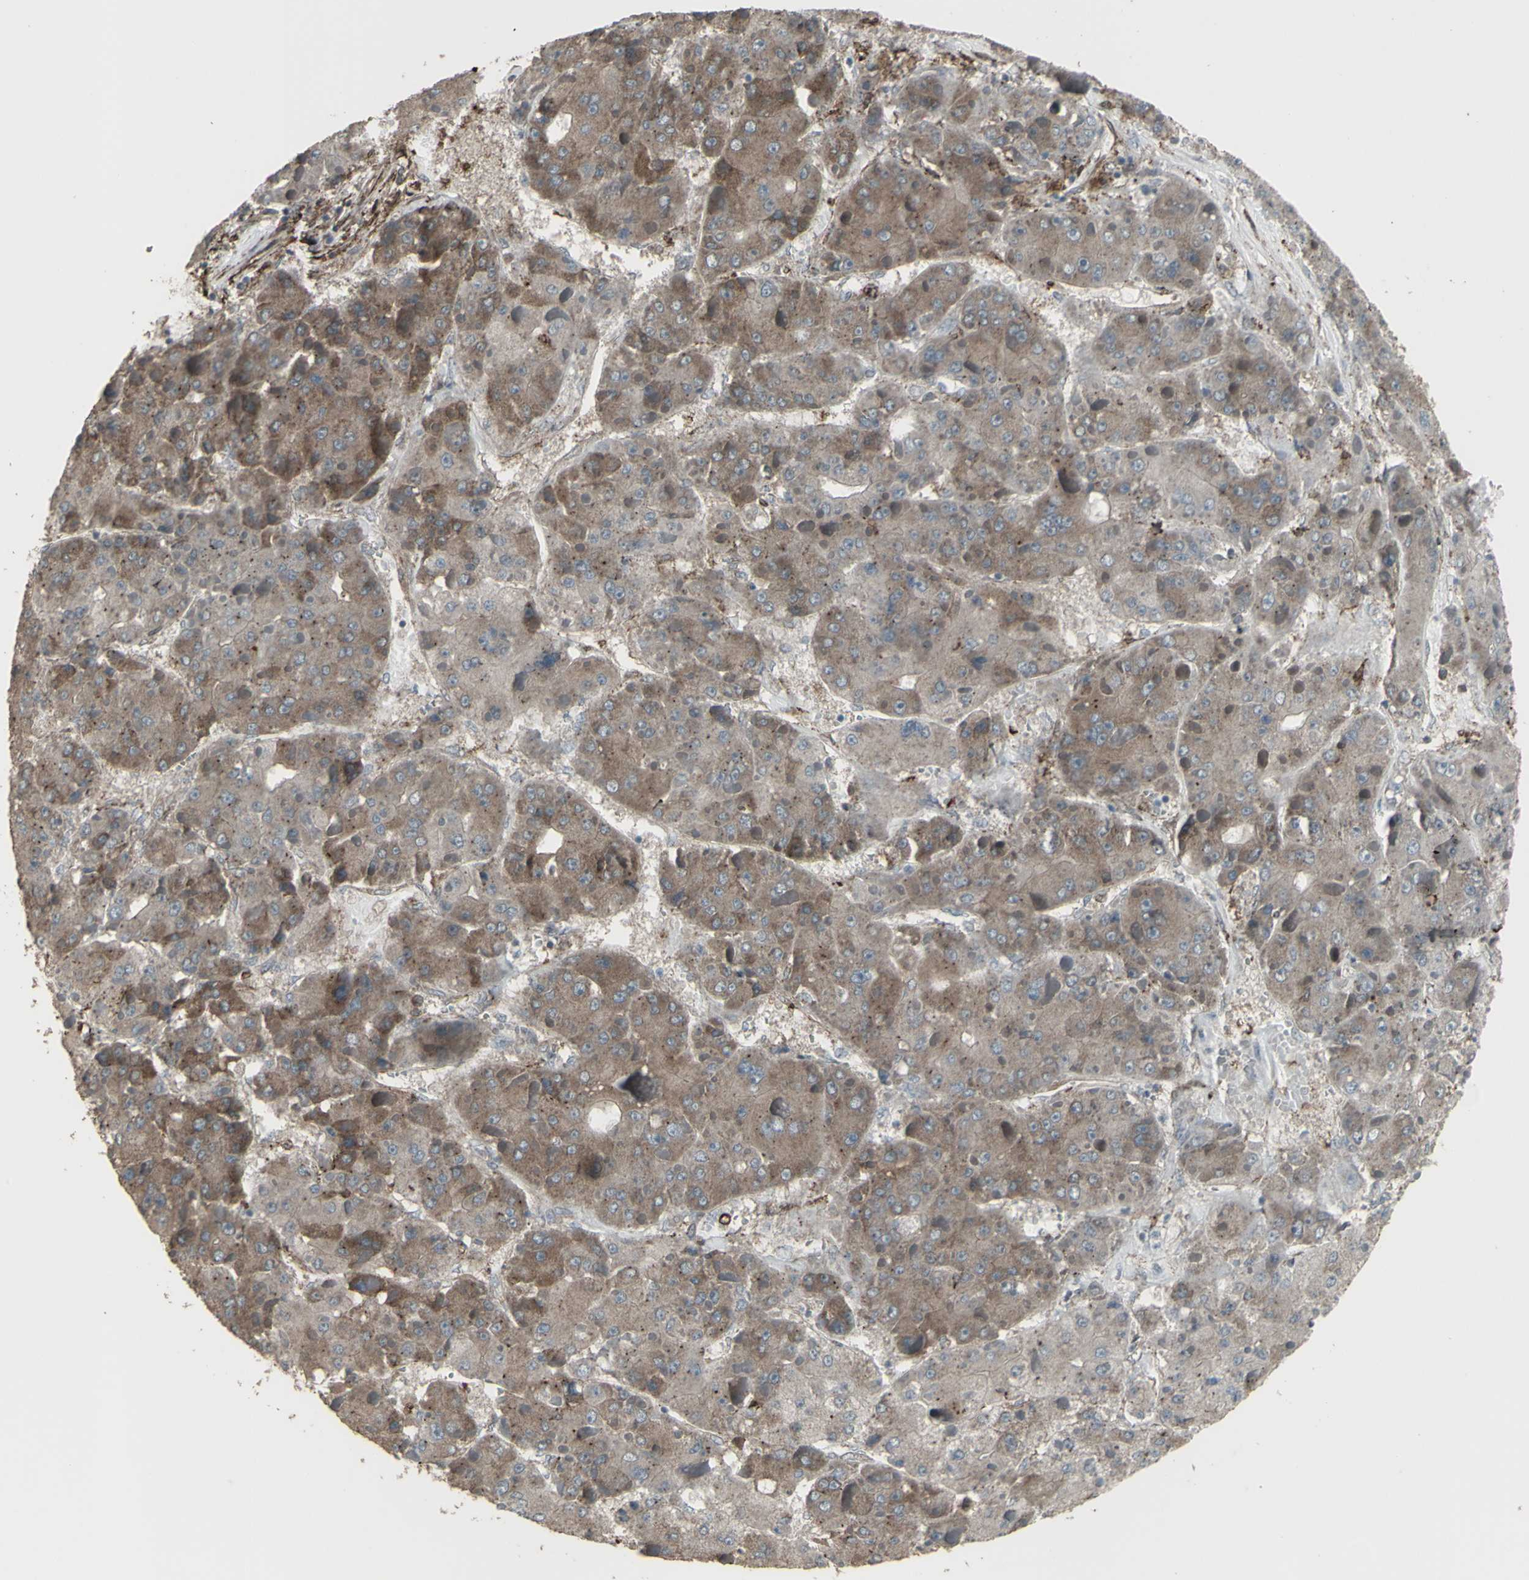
{"staining": {"intensity": "moderate", "quantity": "25%-75%", "location": "cytoplasmic/membranous"}, "tissue": "liver cancer", "cell_type": "Tumor cells", "image_type": "cancer", "snomed": [{"axis": "morphology", "description": "Carcinoma, Hepatocellular, NOS"}, {"axis": "topography", "description": "Liver"}], "caption": "A brown stain shows moderate cytoplasmic/membranous staining of a protein in liver cancer tumor cells.", "gene": "SMO", "patient": {"sex": "female", "age": 73}}